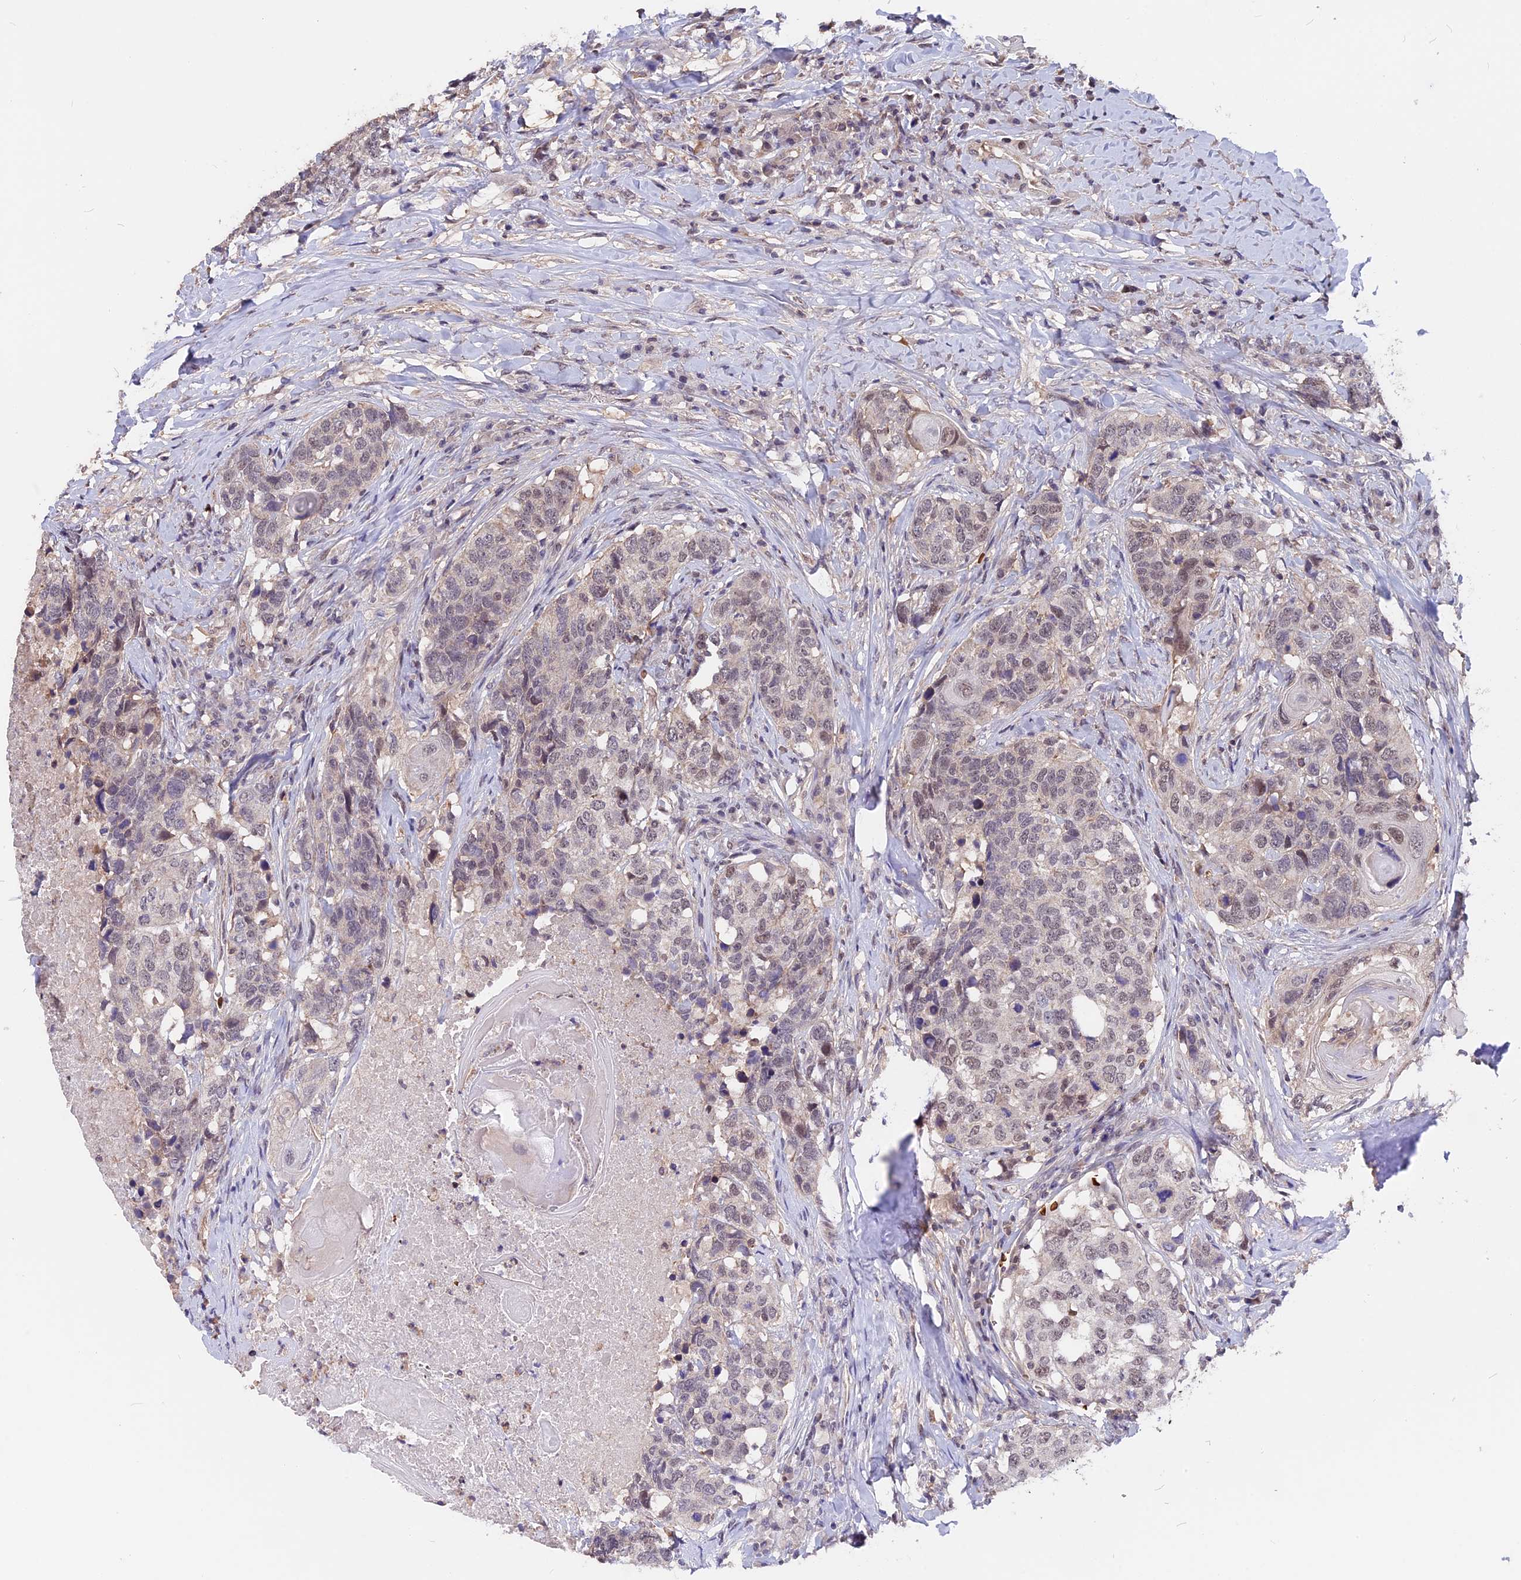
{"staining": {"intensity": "negative", "quantity": "none", "location": "none"}, "tissue": "head and neck cancer", "cell_type": "Tumor cells", "image_type": "cancer", "snomed": [{"axis": "morphology", "description": "Squamous cell carcinoma, NOS"}, {"axis": "topography", "description": "Head-Neck"}], "caption": "High magnification brightfield microscopy of head and neck cancer (squamous cell carcinoma) stained with DAB (brown) and counterstained with hematoxylin (blue): tumor cells show no significant positivity.", "gene": "ZC3H10", "patient": {"sex": "male", "age": 66}}